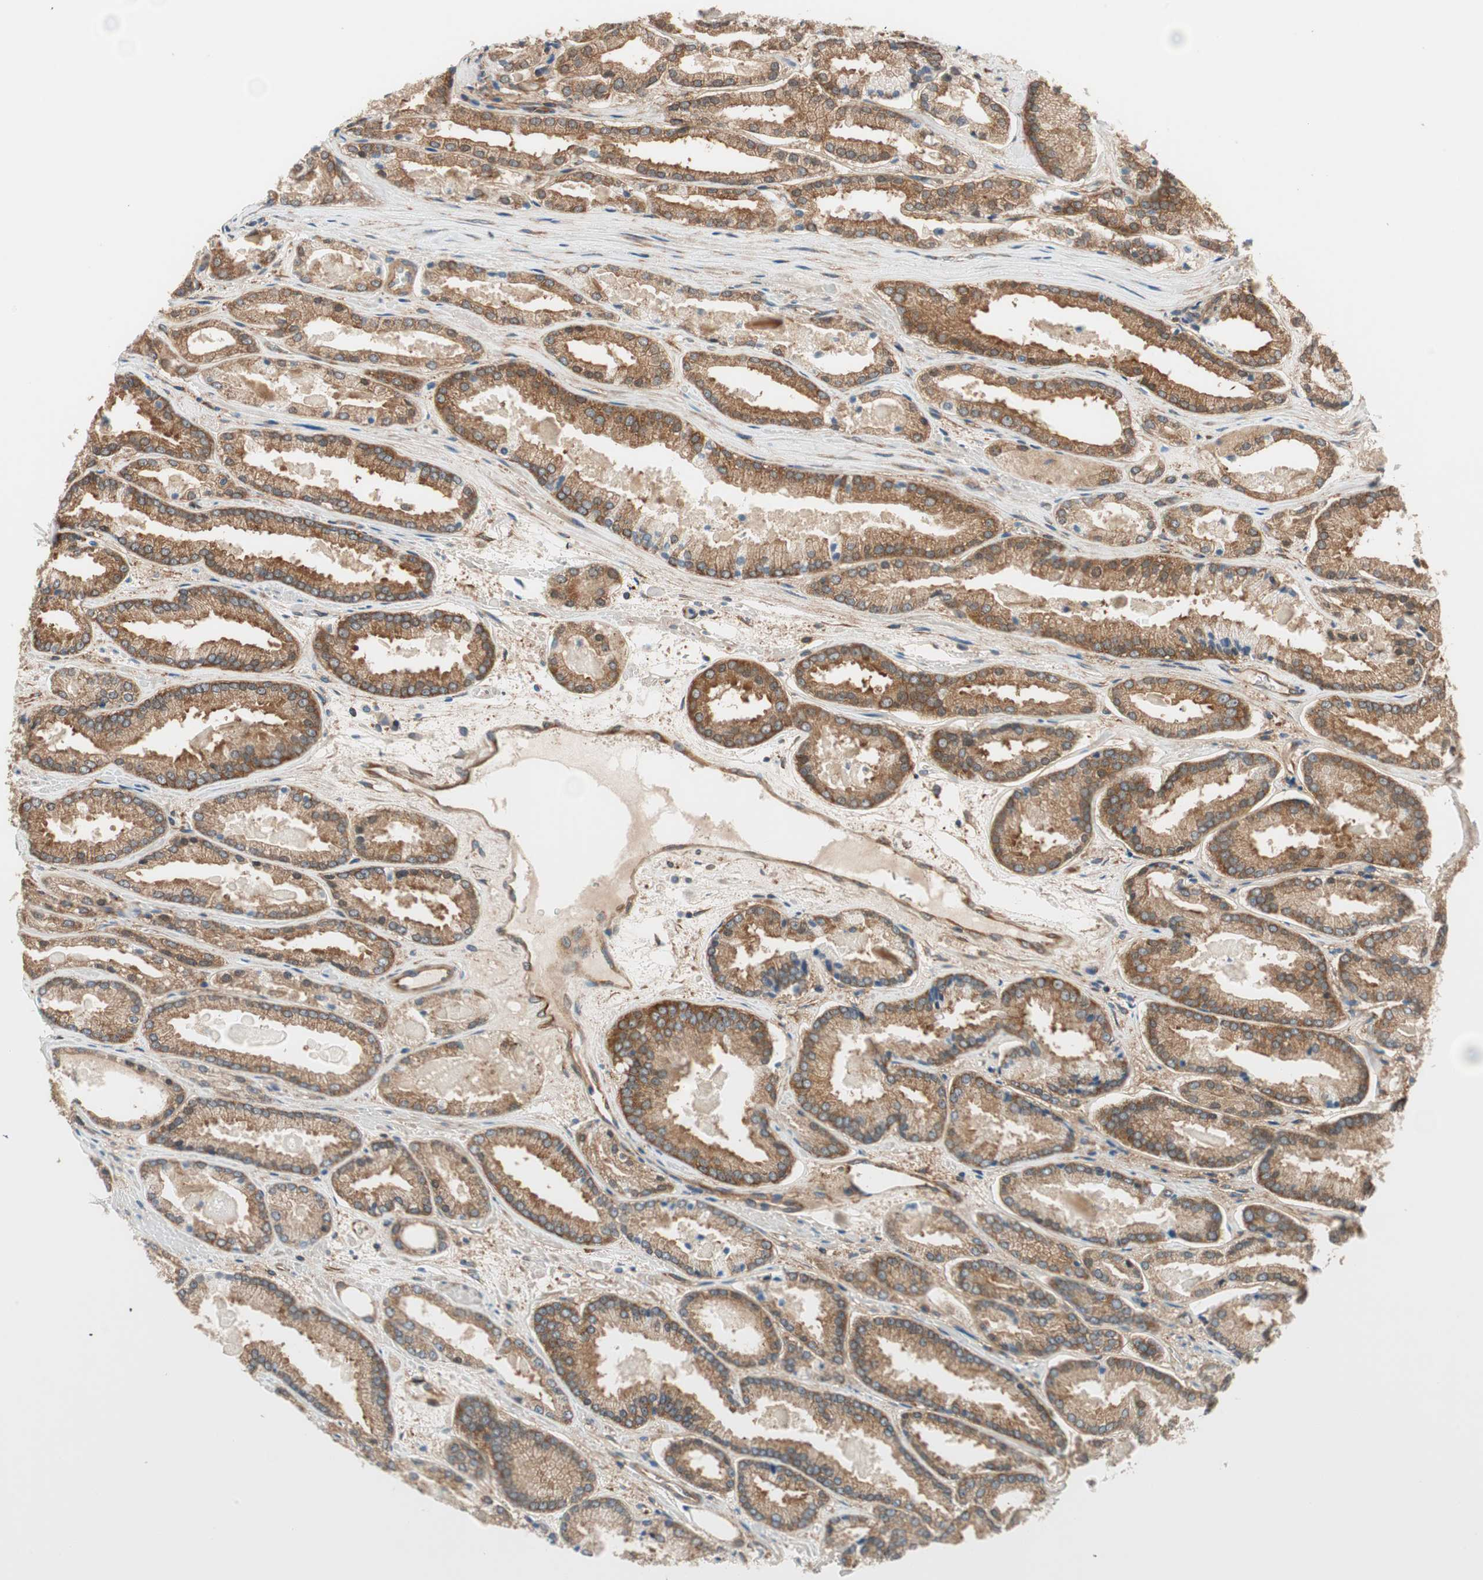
{"staining": {"intensity": "moderate", "quantity": ">75%", "location": "cytoplasmic/membranous"}, "tissue": "prostate cancer", "cell_type": "Tumor cells", "image_type": "cancer", "snomed": [{"axis": "morphology", "description": "Adenocarcinoma, Low grade"}, {"axis": "topography", "description": "Prostate"}], "caption": "Immunohistochemical staining of prostate low-grade adenocarcinoma exhibits medium levels of moderate cytoplasmic/membranous staining in about >75% of tumor cells.", "gene": "WASL", "patient": {"sex": "male", "age": 59}}